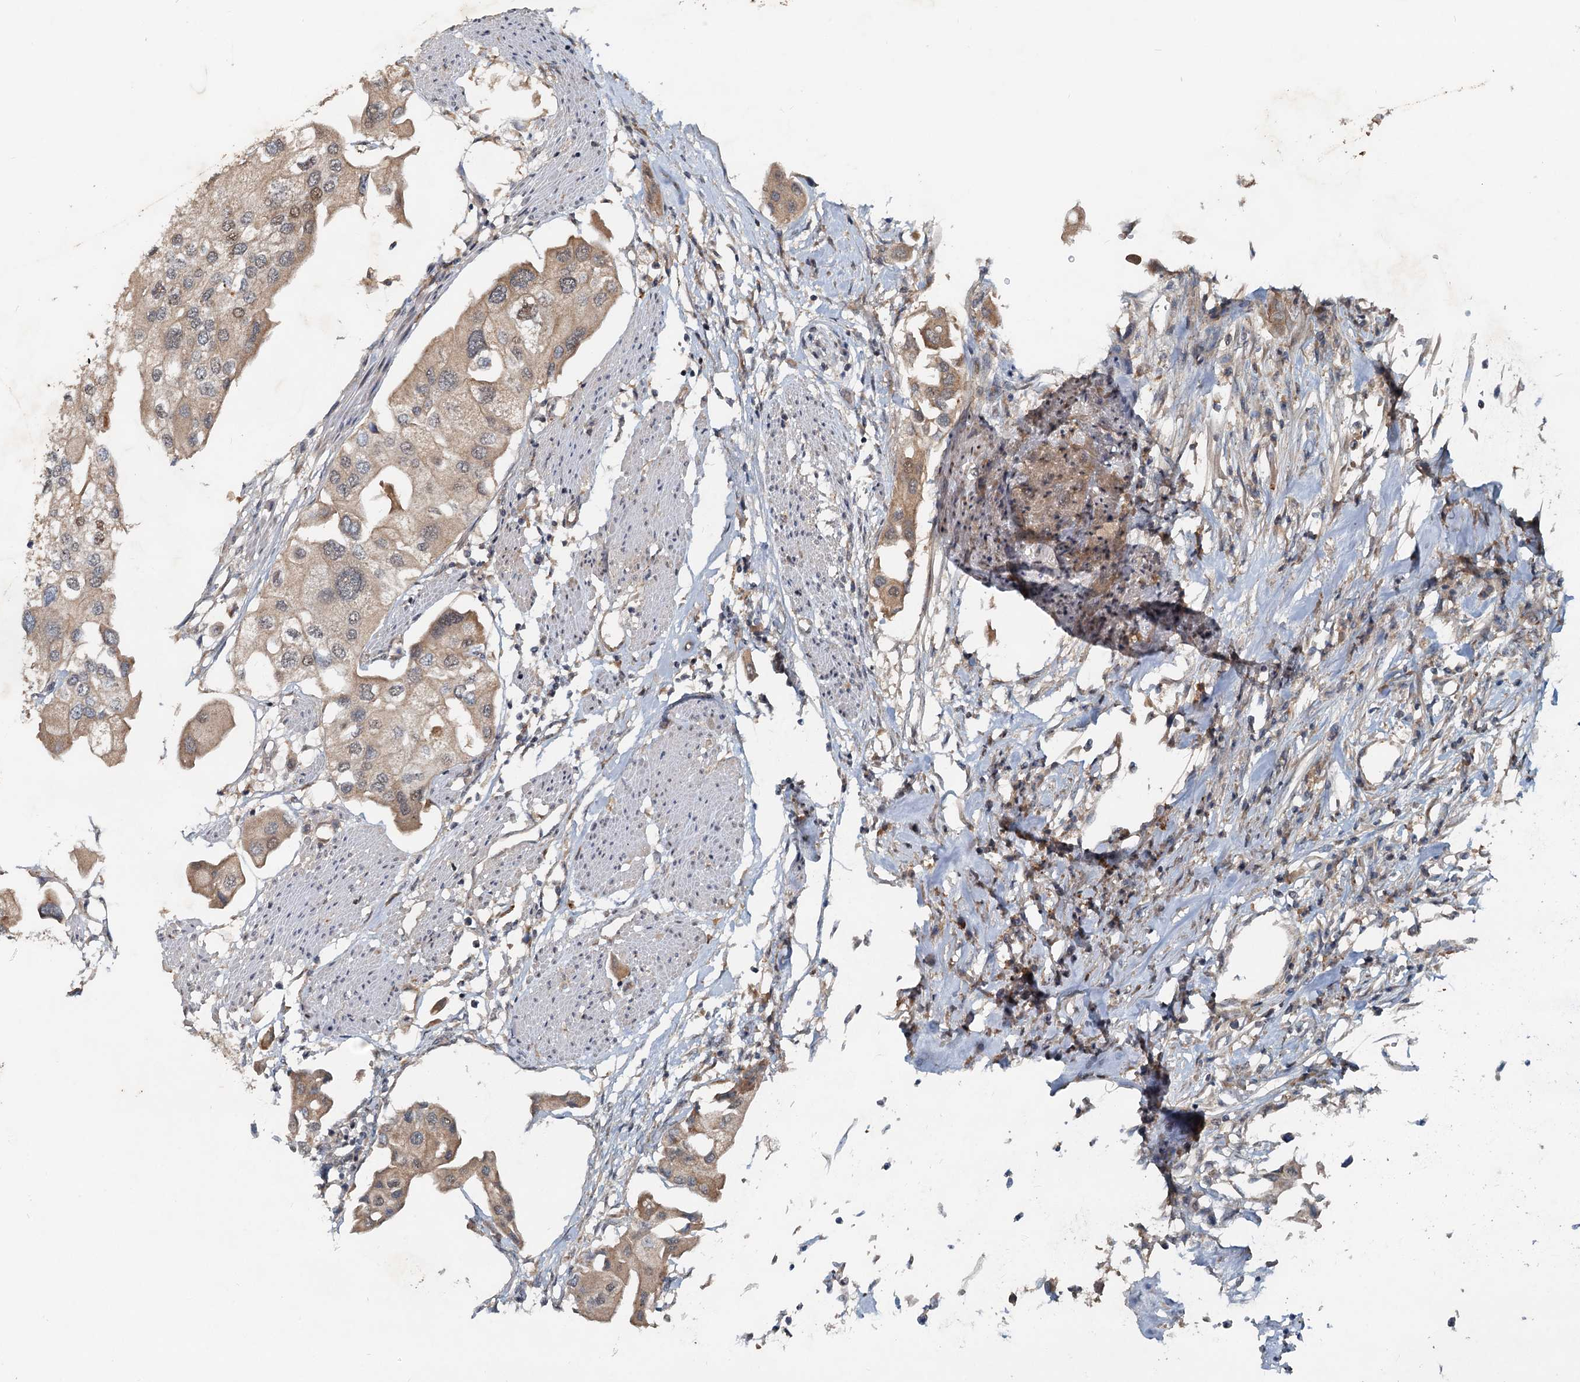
{"staining": {"intensity": "weak", "quantity": ">75%", "location": "cytoplasmic/membranous"}, "tissue": "urothelial cancer", "cell_type": "Tumor cells", "image_type": "cancer", "snomed": [{"axis": "morphology", "description": "Urothelial carcinoma, High grade"}, {"axis": "topography", "description": "Urinary bladder"}], "caption": "Immunohistochemical staining of urothelial cancer shows weak cytoplasmic/membranous protein staining in about >75% of tumor cells.", "gene": "CEP68", "patient": {"sex": "male", "age": 64}}